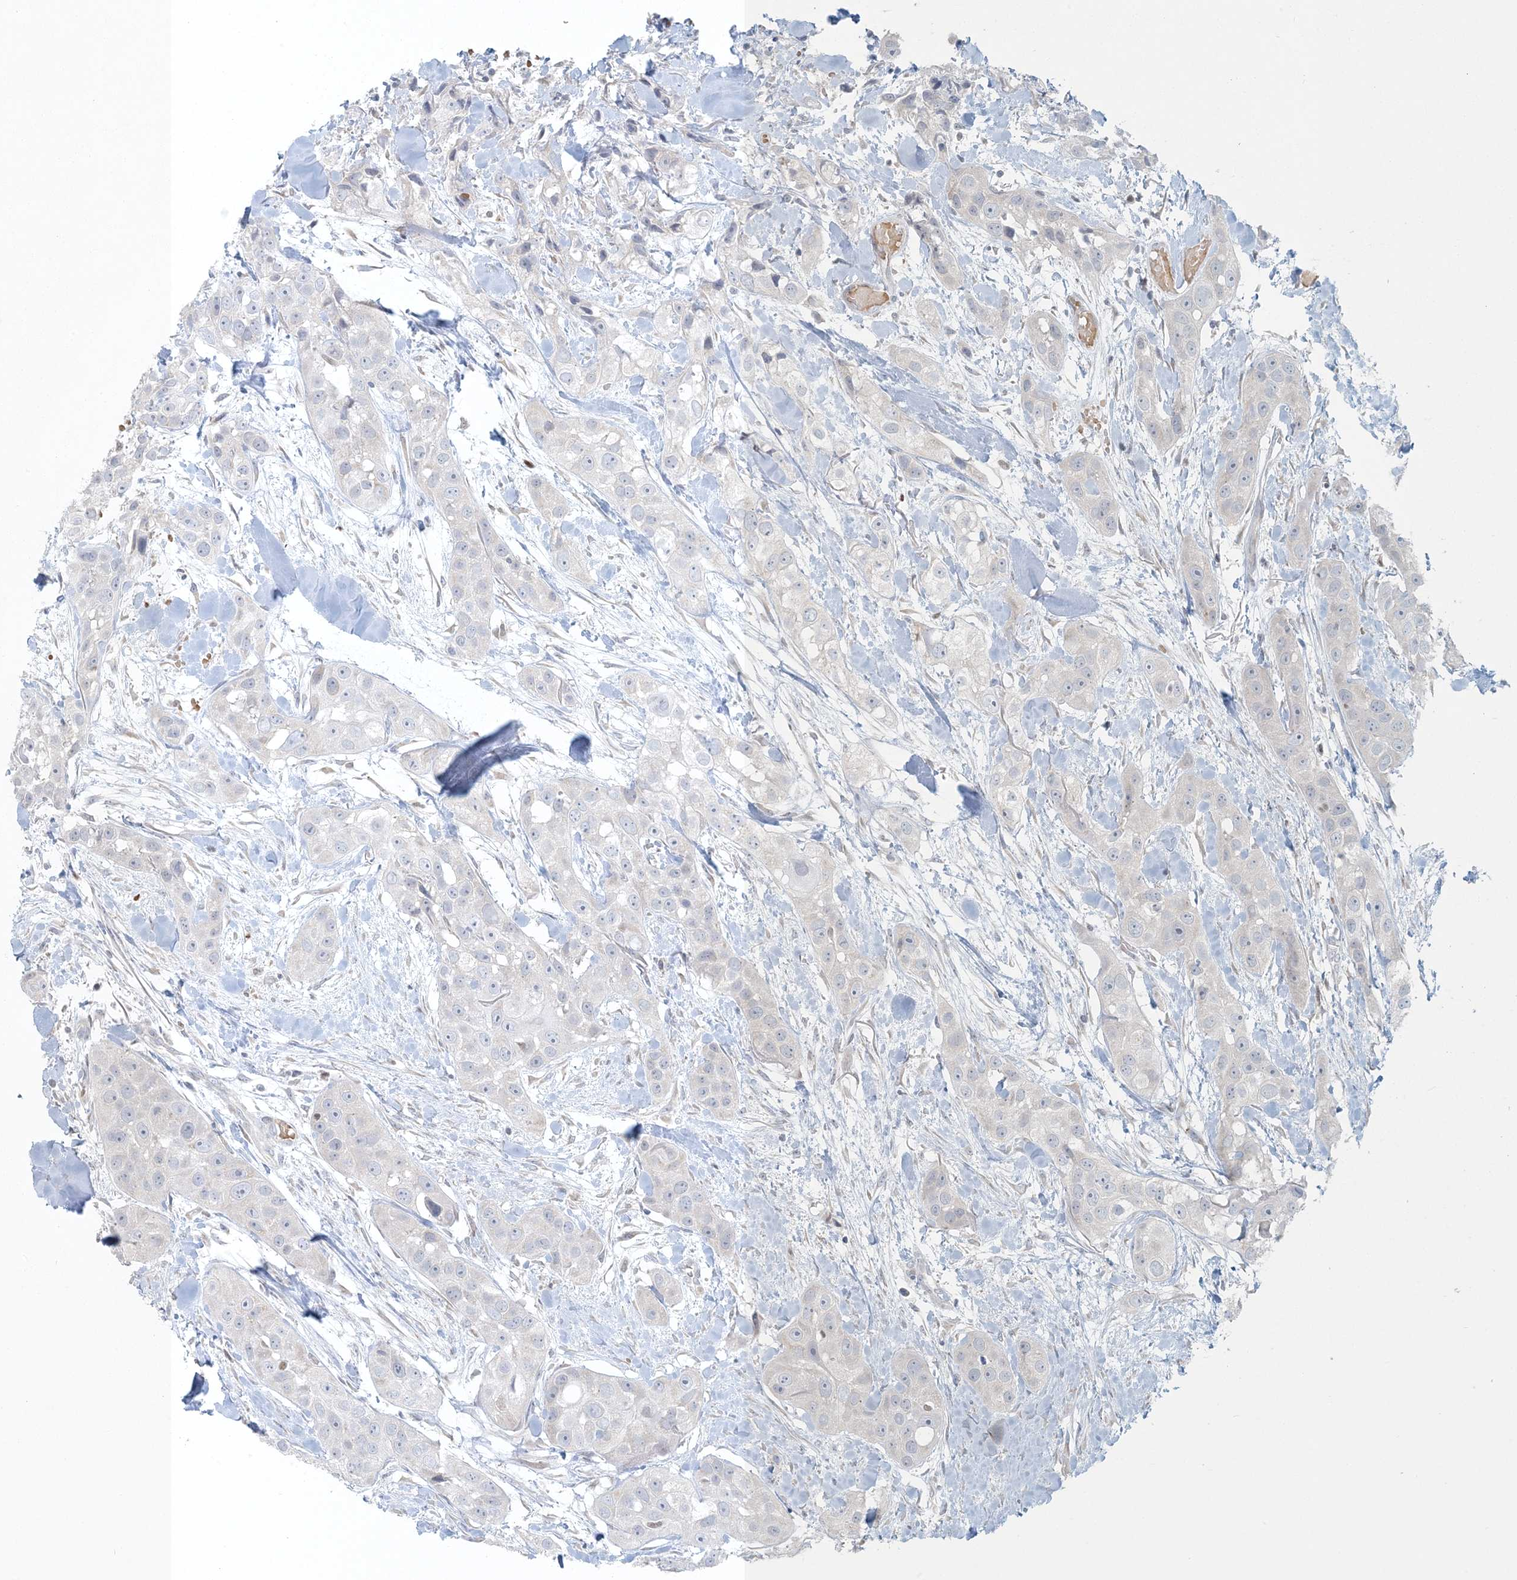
{"staining": {"intensity": "negative", "quantity": "none", "location": "none"}, "tissue": "head and neck cancer", "cell_type": "Tumor cells", "image_type": "cancer", "snomed": [{"axis": "morphology", "description": "Normal tissue, NOS"}, {"axis": "morphology", "description": "Squamous cell carcinoma, NOS"}, {"axis": "topography", "description": "Skeletal muscle"}, {"axis": "topography", "description": "Head-Neck"}], "caption": "DAB immunohistochemical staining of head and neck squamous cell carcinoma displays no significant expression in tumor cells. (DAB (3,3'-diaminobenzidine) IHC with hematoxylin counter stain).", "gene": "CTDNEP1", "patient": {"sex": "male", "age": 51}}